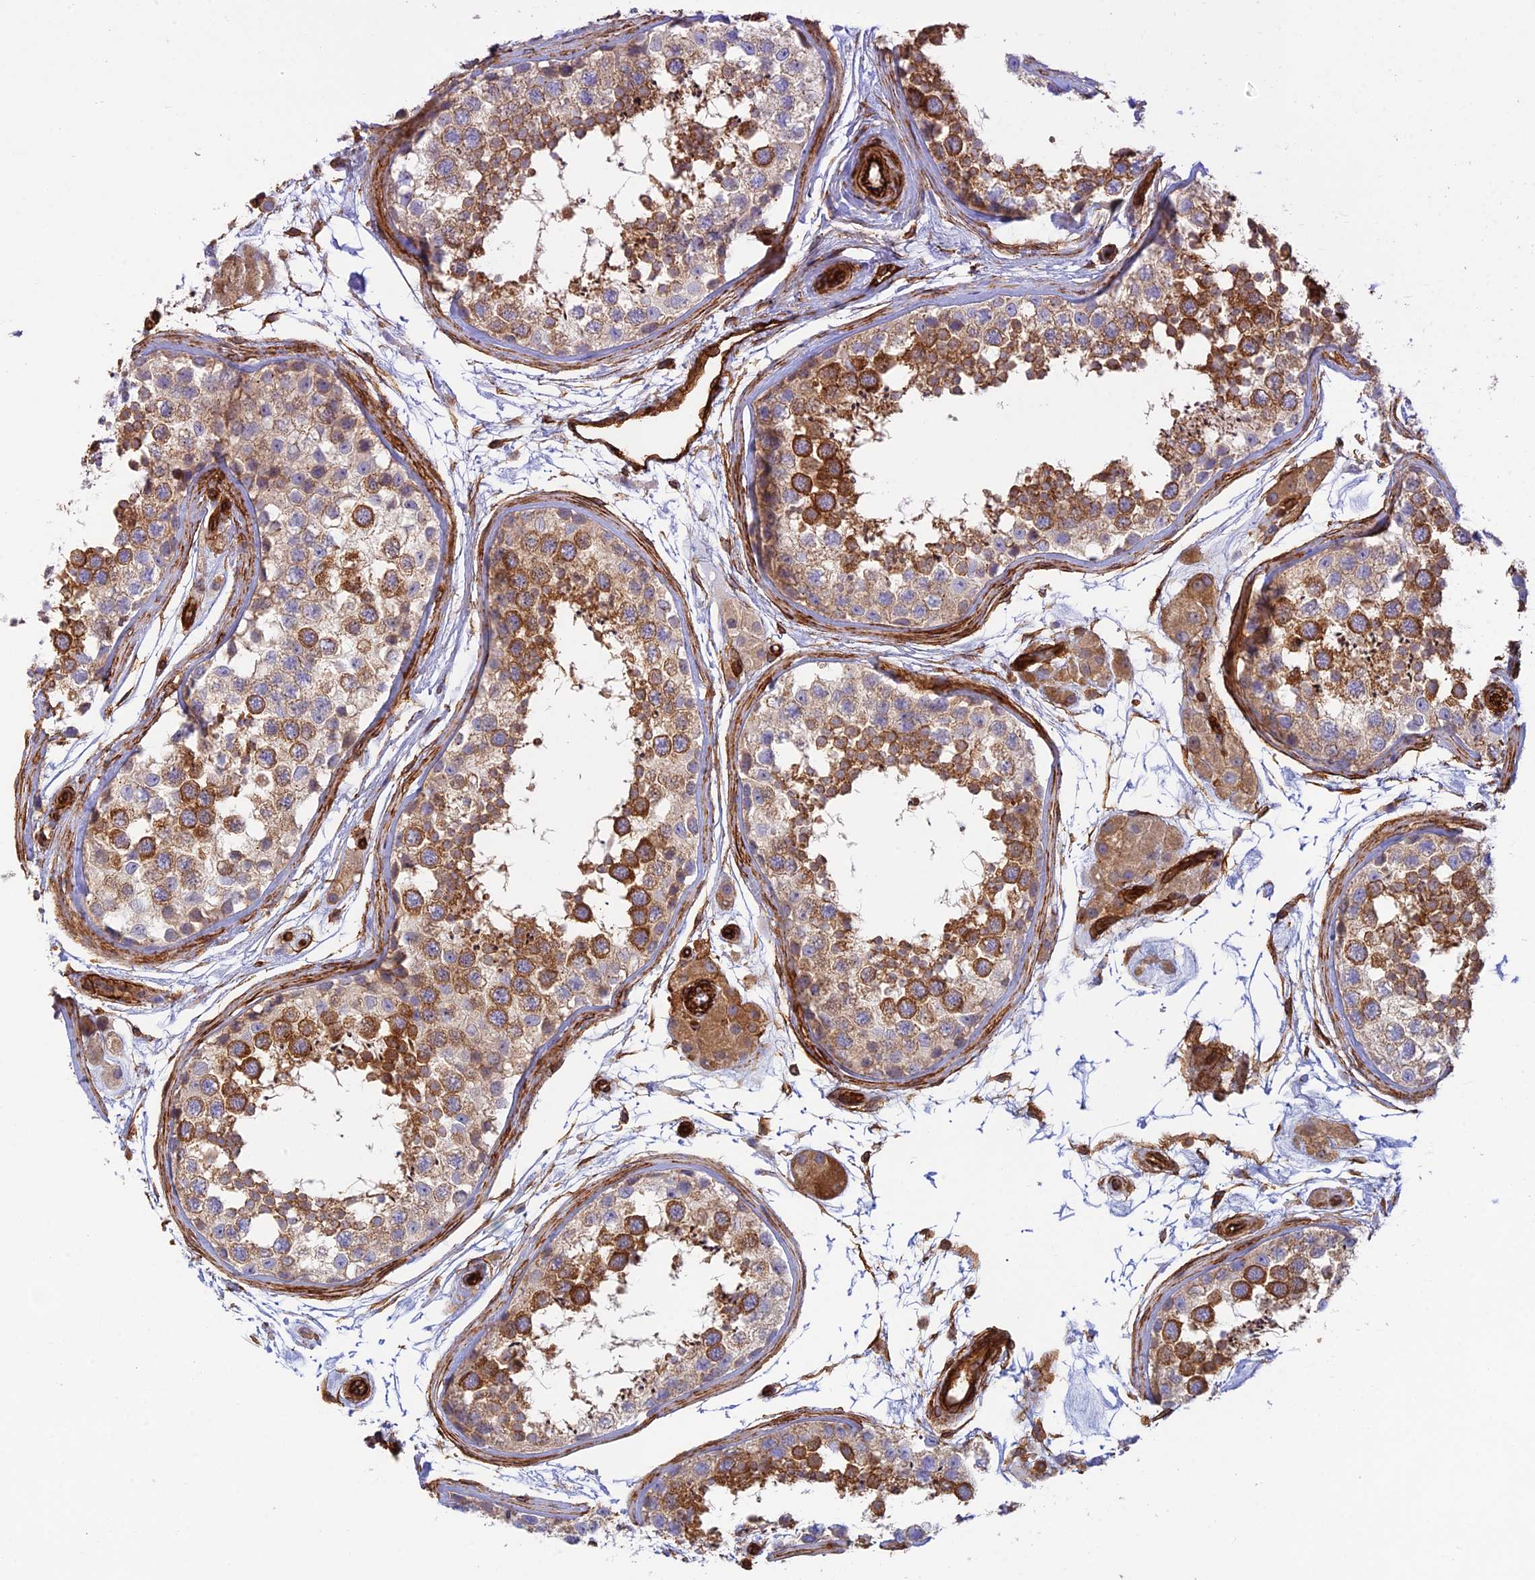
{"staining": {"intensity": "strong", "quantity": "25%-75%", "location": "cytoplasmic/membranous"}, "tissue": "testis", "cell_type": "Cells in seminiferous ducts", "image_type": "normal", "snomed": [{"axis": "morphology", "description": "Normal tissue, NOS"}, {"axis": "topography", "description": "Testis"}], "caption": "IHC (DAB) staining of unremarkable human testis displays strong cytoplasmic/membranous protein positivity in about 25%-75% of cells in seminiferous ducts. (Stains: DAB in brown, nuclei in blue, Microscopy: brightfield microscopy at high magnification).", "gene": "MYO9A", "patient": {"sex": "male", "age": 56}}